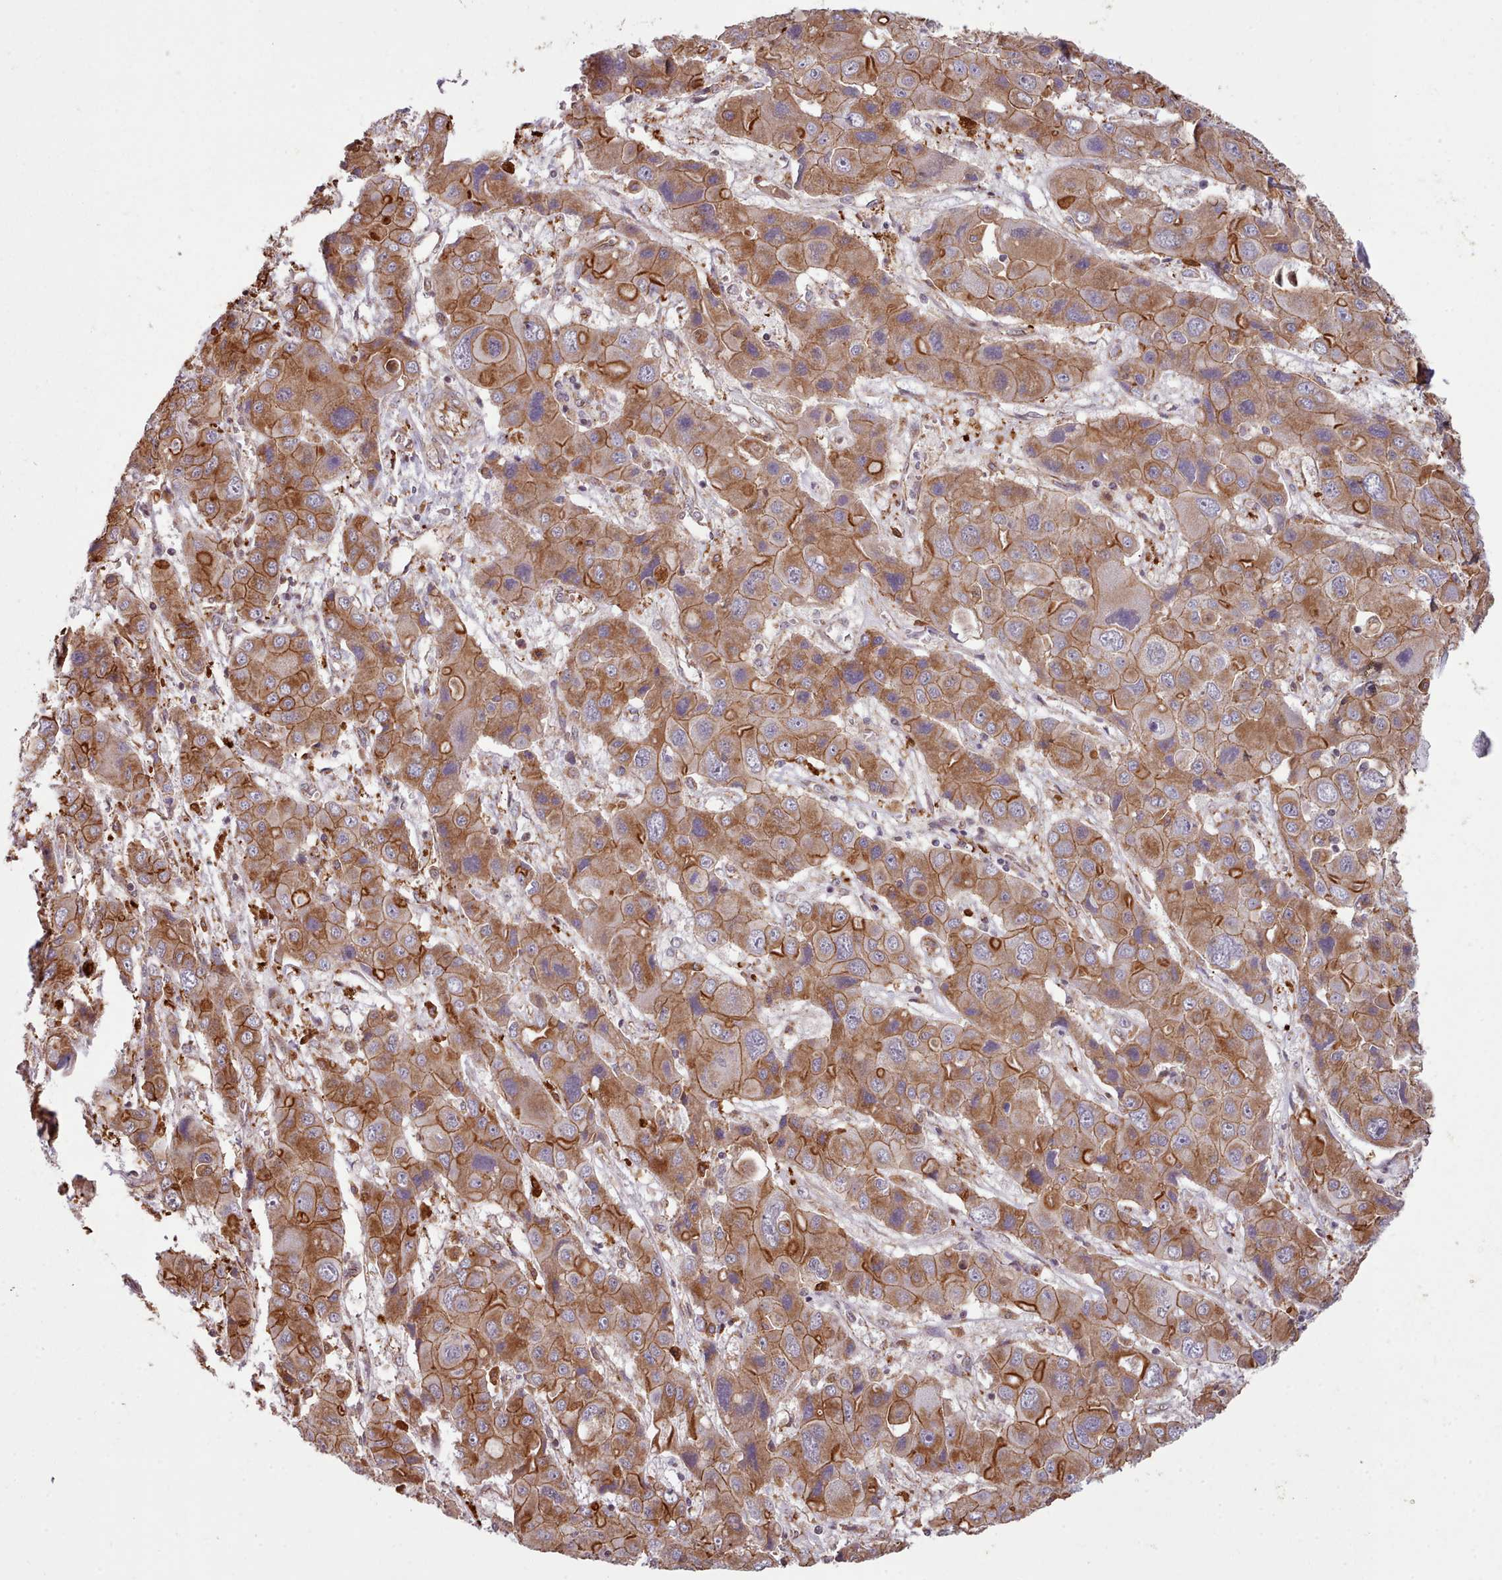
{"staining": {"intensity": "moderate", "quantity": ">75%", "location": "cytoplasmic/membranous"}, "tissue": "liver cancer", "cell_type": "Tumor cells", "image_type": "cancer", "snomed": [{"axis": "morphology", "description": "Cholangiocarcinoma"}, {"axis": "topography", "description": "Liver"}], "caption": "Liver cancer stained with a brown dye demonstrates moderate cytoplasmic/membranous positive staining in approximately >75% of tumor cells.", "gene": "MRPL46", "patient": {"sex": "male", "age": 67}}